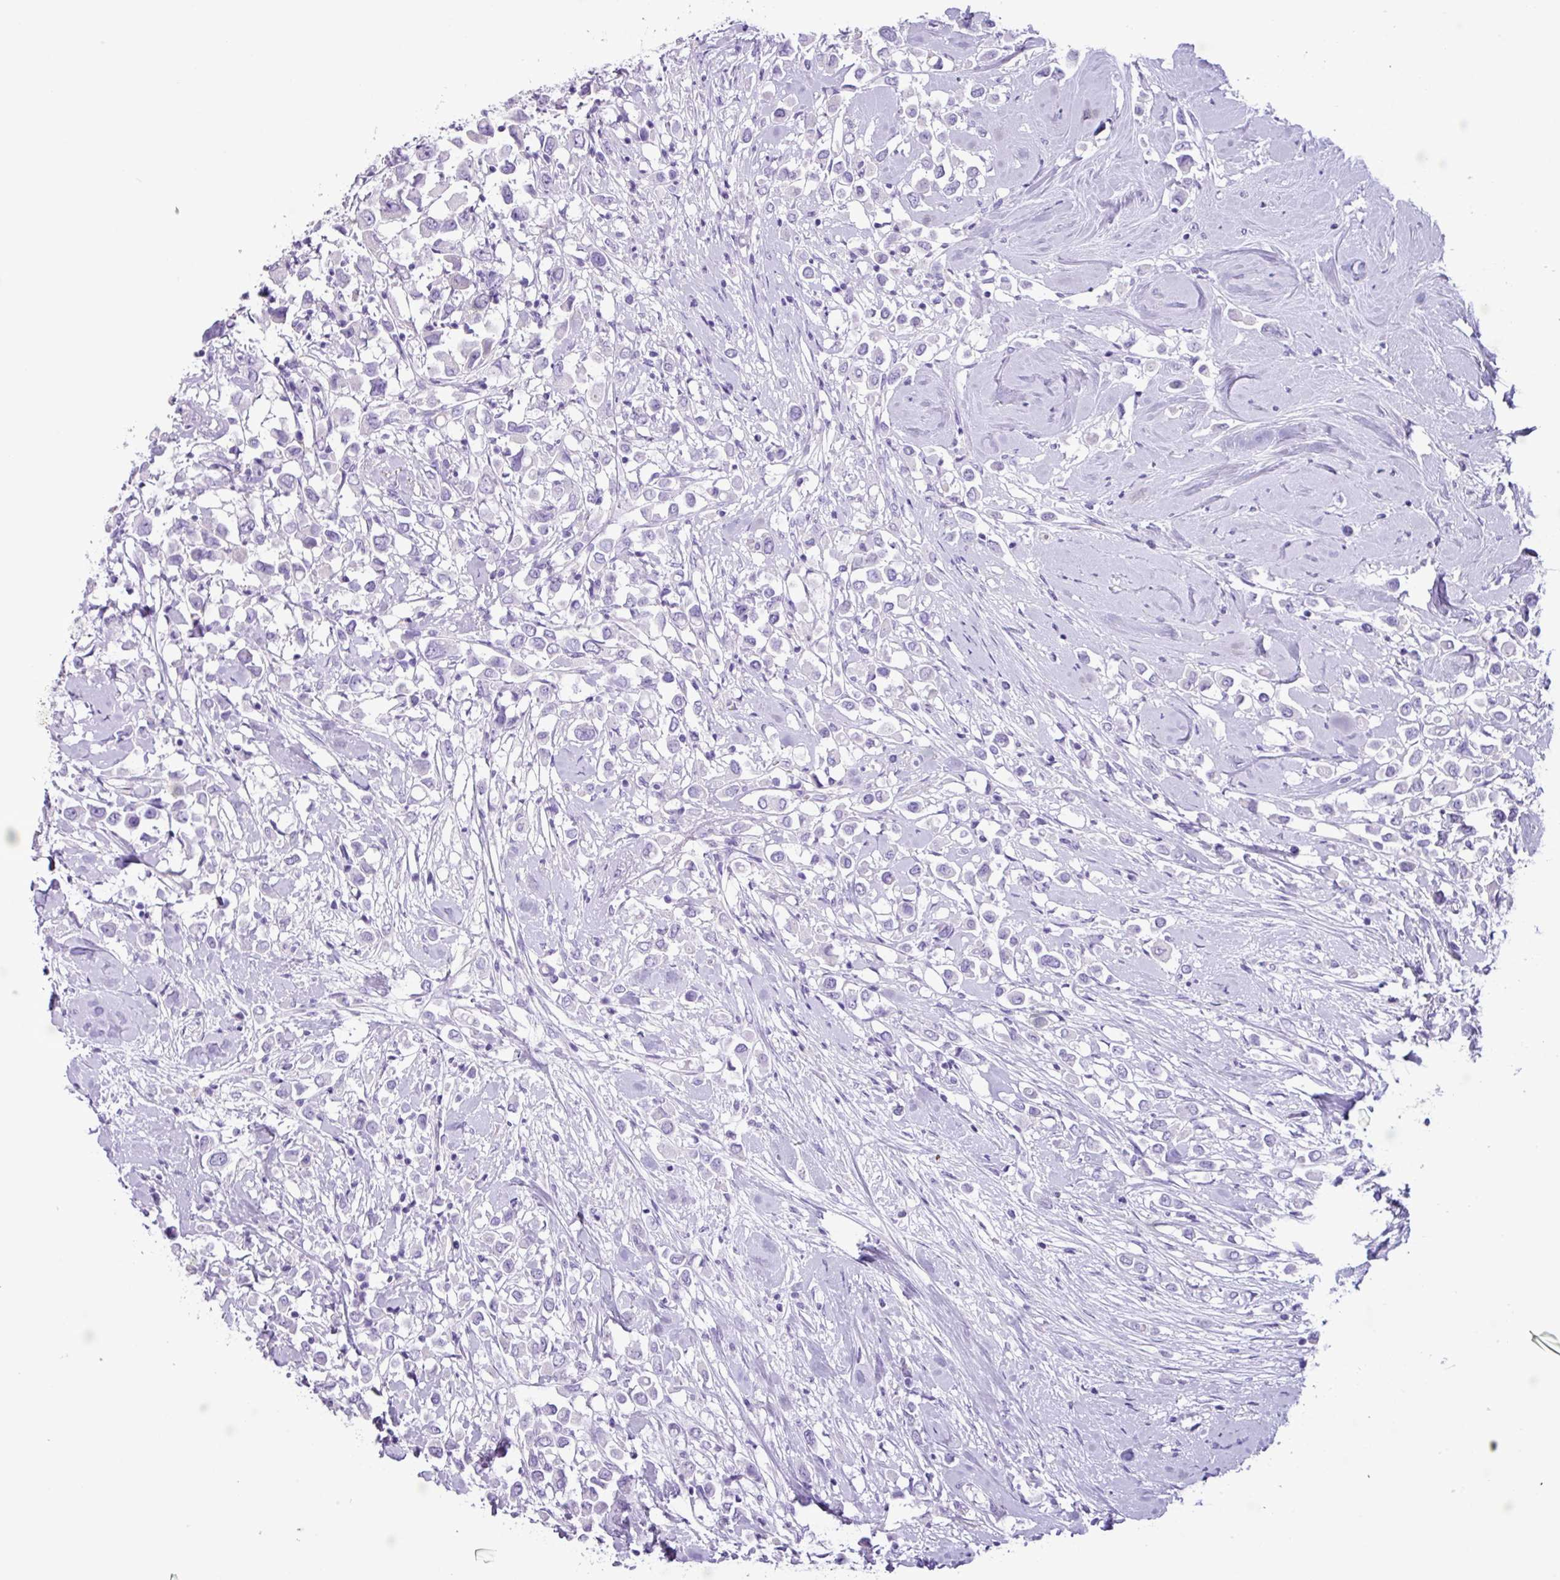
{"staining": {"intensity": "negative", "quantity": "none", "location": "none"}, "tissue": "breast cancer", "cell_type": "Tumor cells", "image_type": "cancer", "snomed": [{"axis": "morphology", "description": "Duct carcinoma"}, {"axis": "topography", "description": "Breast"}], "caption": "DAB (3,3'-diaminobenzidine) immunohistochemical staining of human breast cancer (intraductal carcinoma) exhibits no significant positivity in tumor cells. (DAB immunohistochemistry, high magnification).", "gene": "AGO3", "patient": {"sex": "female", "age": 61}}